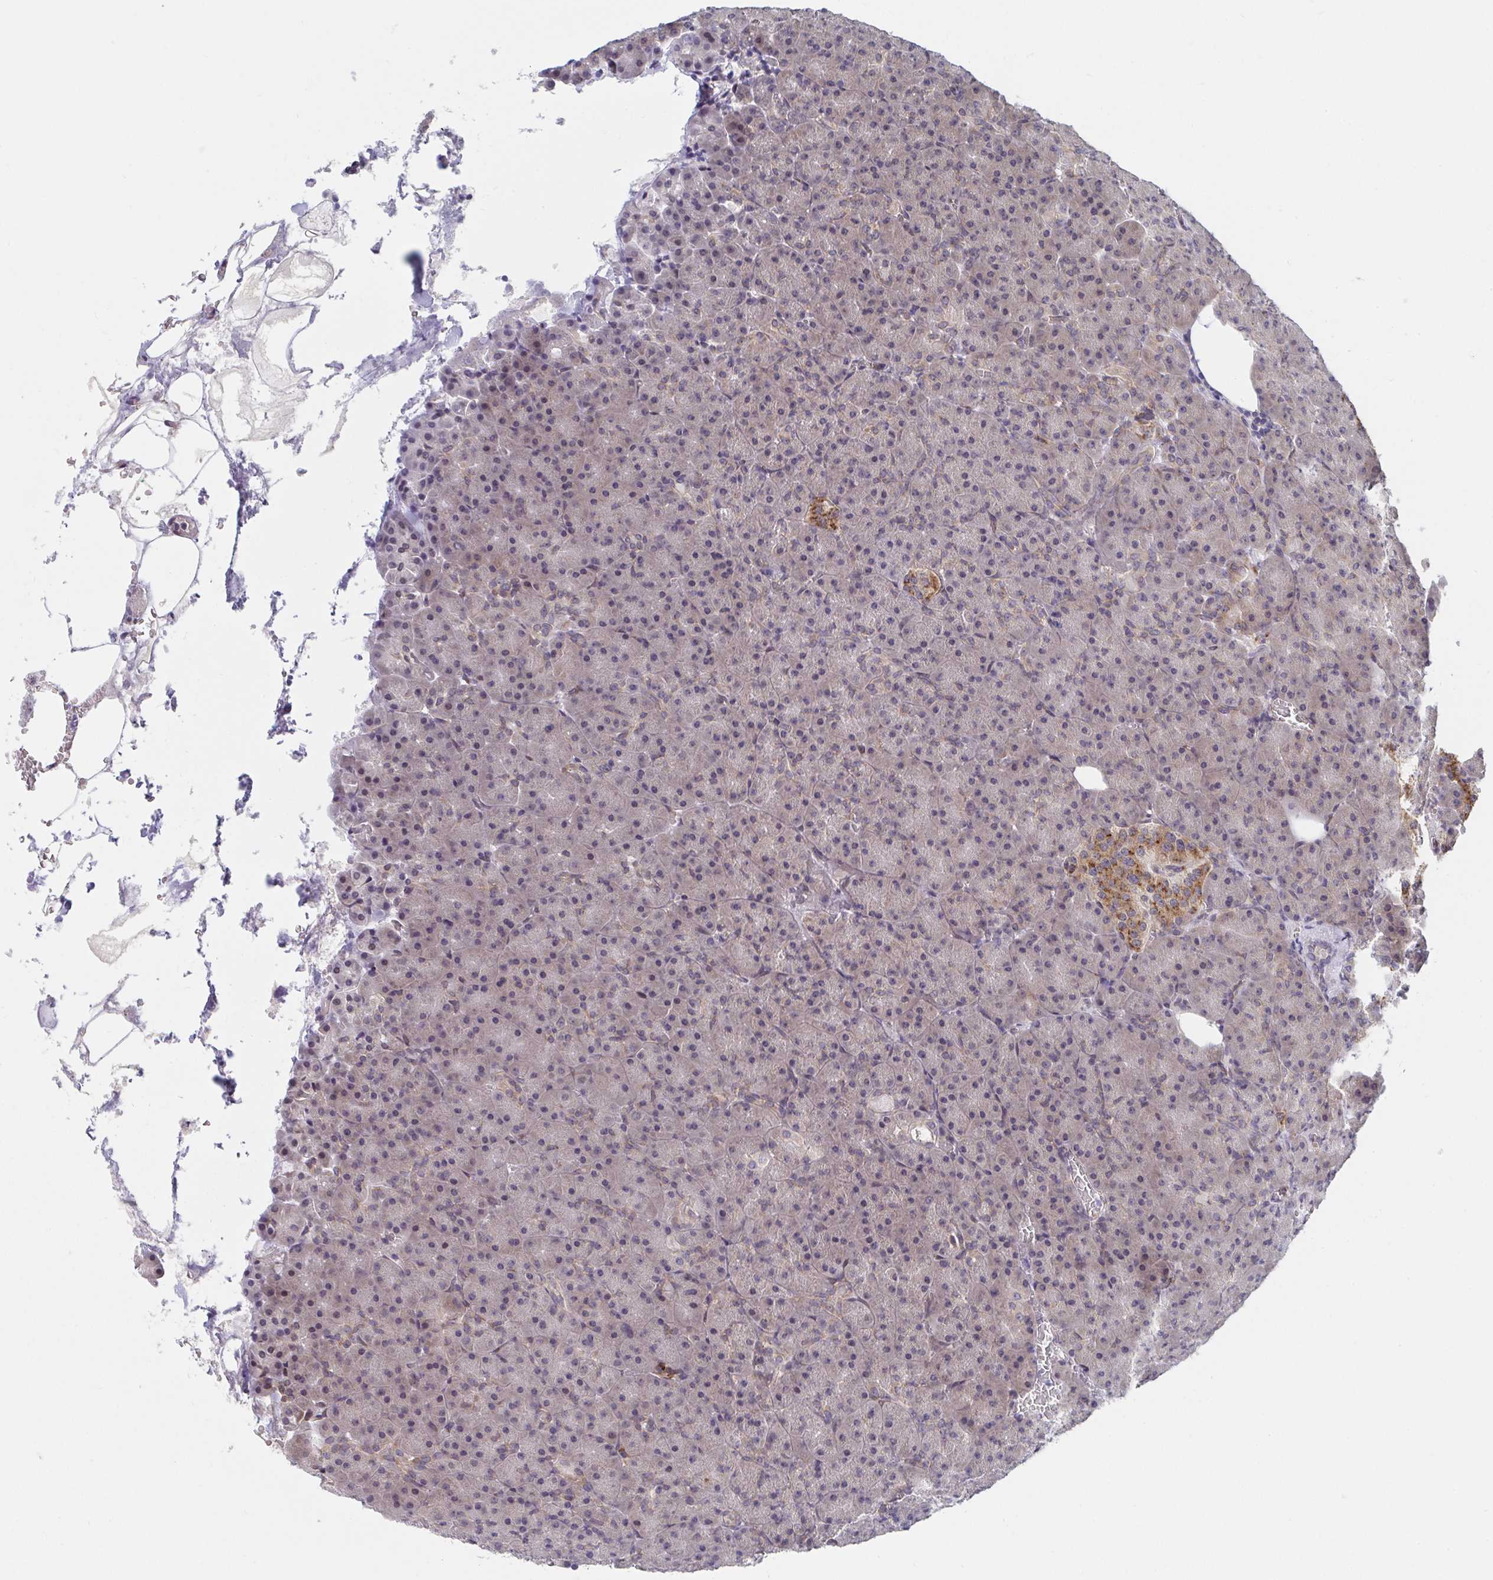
{"staining": {"intensity": "moderate", "quantity": "25%-75%", "location": "cytoplasmic/membranous"}, "tissue": "pancreas", "cell_type": "Exocrine glandular cells", "image_type": "normal", "snomed": [{"axis": "morphology", "description": "Normal tissue, NOS"}, {"axis": "topography", "description": "Pancreas"}], "caption": "Protein staining of unremarkable pancreas shows moderate cytoplasmic/membranous staining in approximately 25%-75% of exocrine glandular cells.", "gene": "ATP5MJ", "patient": {"sex": "female", "age": 74}}